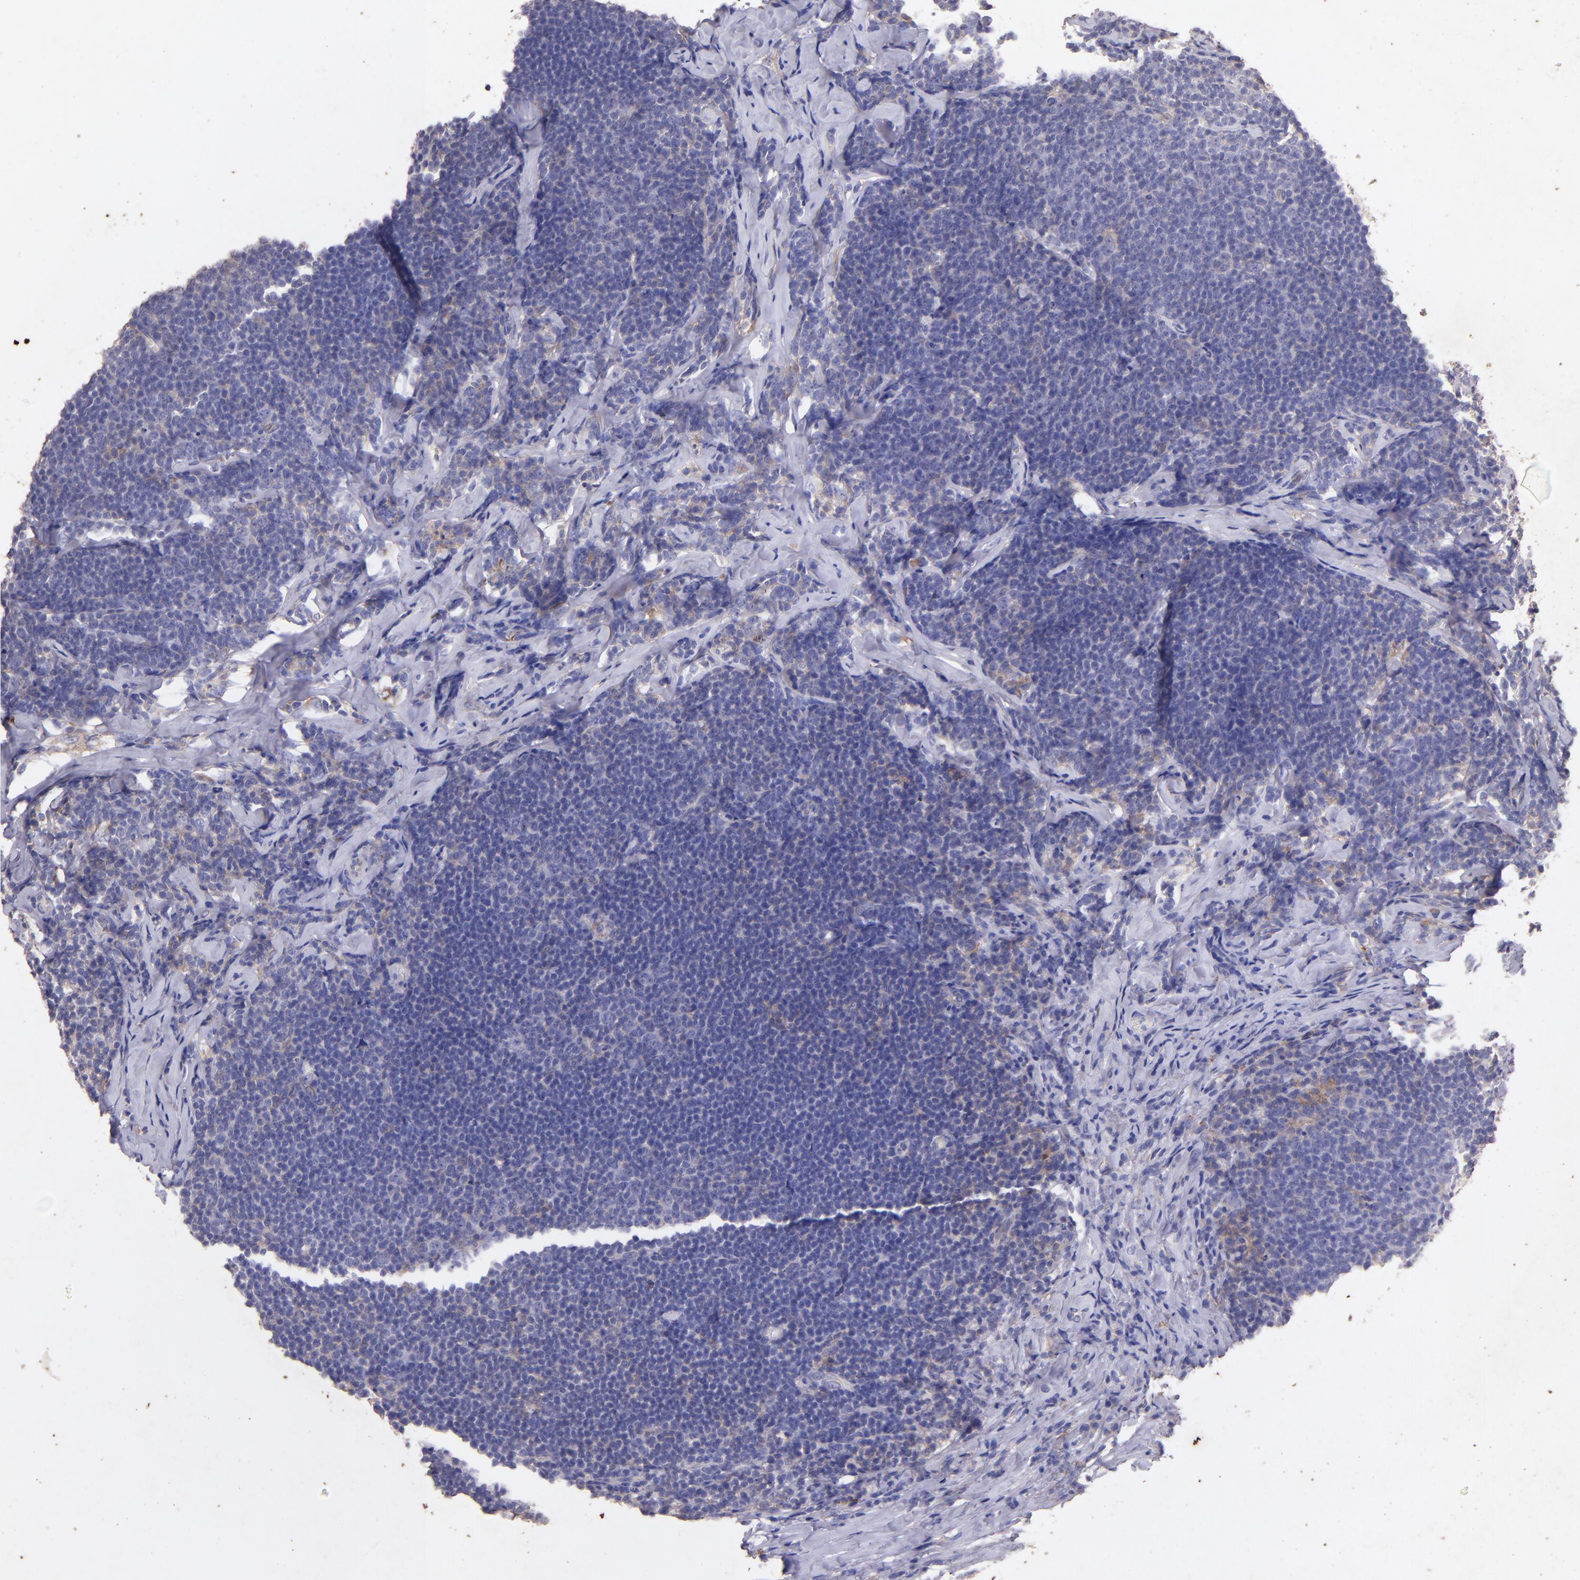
{"staining": {"intensity": "weak", "quantity": "25%-75%", "location": "cytoplasmic/membranous"}, "tissue": "lymphoma", "cell_type": "Tumor cells", "image_type": "cancer", "snomed": [{"axis": "morphology", "description": "Malignant lymphoma, non-Hodgkin's type, Low grade"}, {"axis": "topography", "description": "Lymph node"}], "caption": "Brown immunohistochemical staining in human low-grade malignant lymphoma, non-Hodgkin's type shows weak cytoplasmic/membranous expression in approximately 25%-75% of tumor cells.", "gene": "RET", "patient": {"sex": "male", "age": 74}}